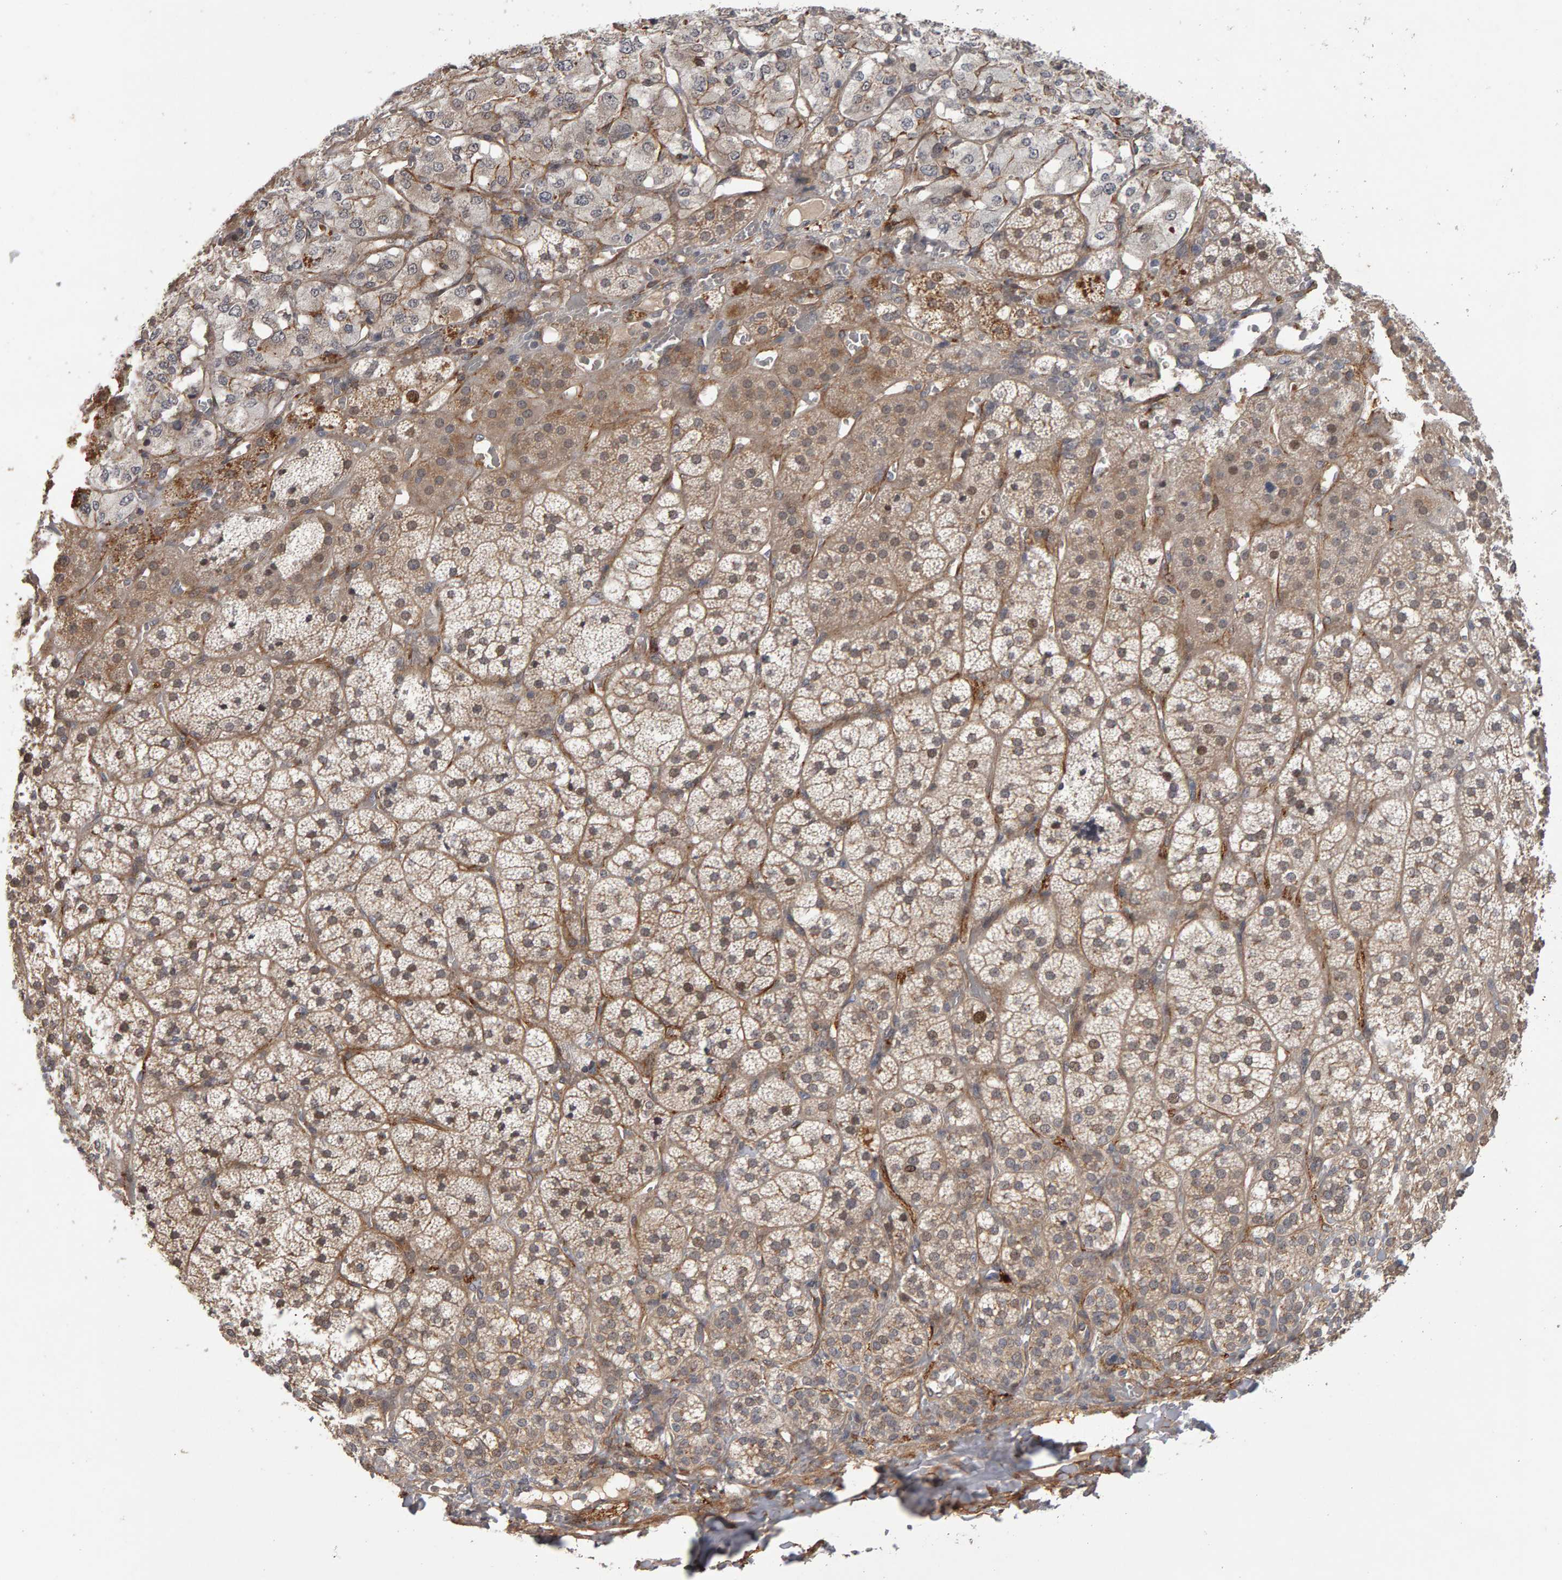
{"staining": {"intensity": "moderate", "quantity": "25%-75%", "location": "cytoplasmic/membranous"}, "tissue": "adrenal gland", "cell_type": "Glandular cells", "image_type": "normal", "snomed": [{"axis": "morphology", "description": "Normal tissue, NOS"}, {"axis": "topography", "description": "Adrenal gland"}], "caption": "IHC histopathology image of unremarkable adrenal gland stained for a protein (brown), which demonstrates medium levels of moderate cytoplasmic/membranous positivity in about 25%-75% of glandular cells.", "gene": "CDCA5", "patient": {"sex": "female", "age": 44}}